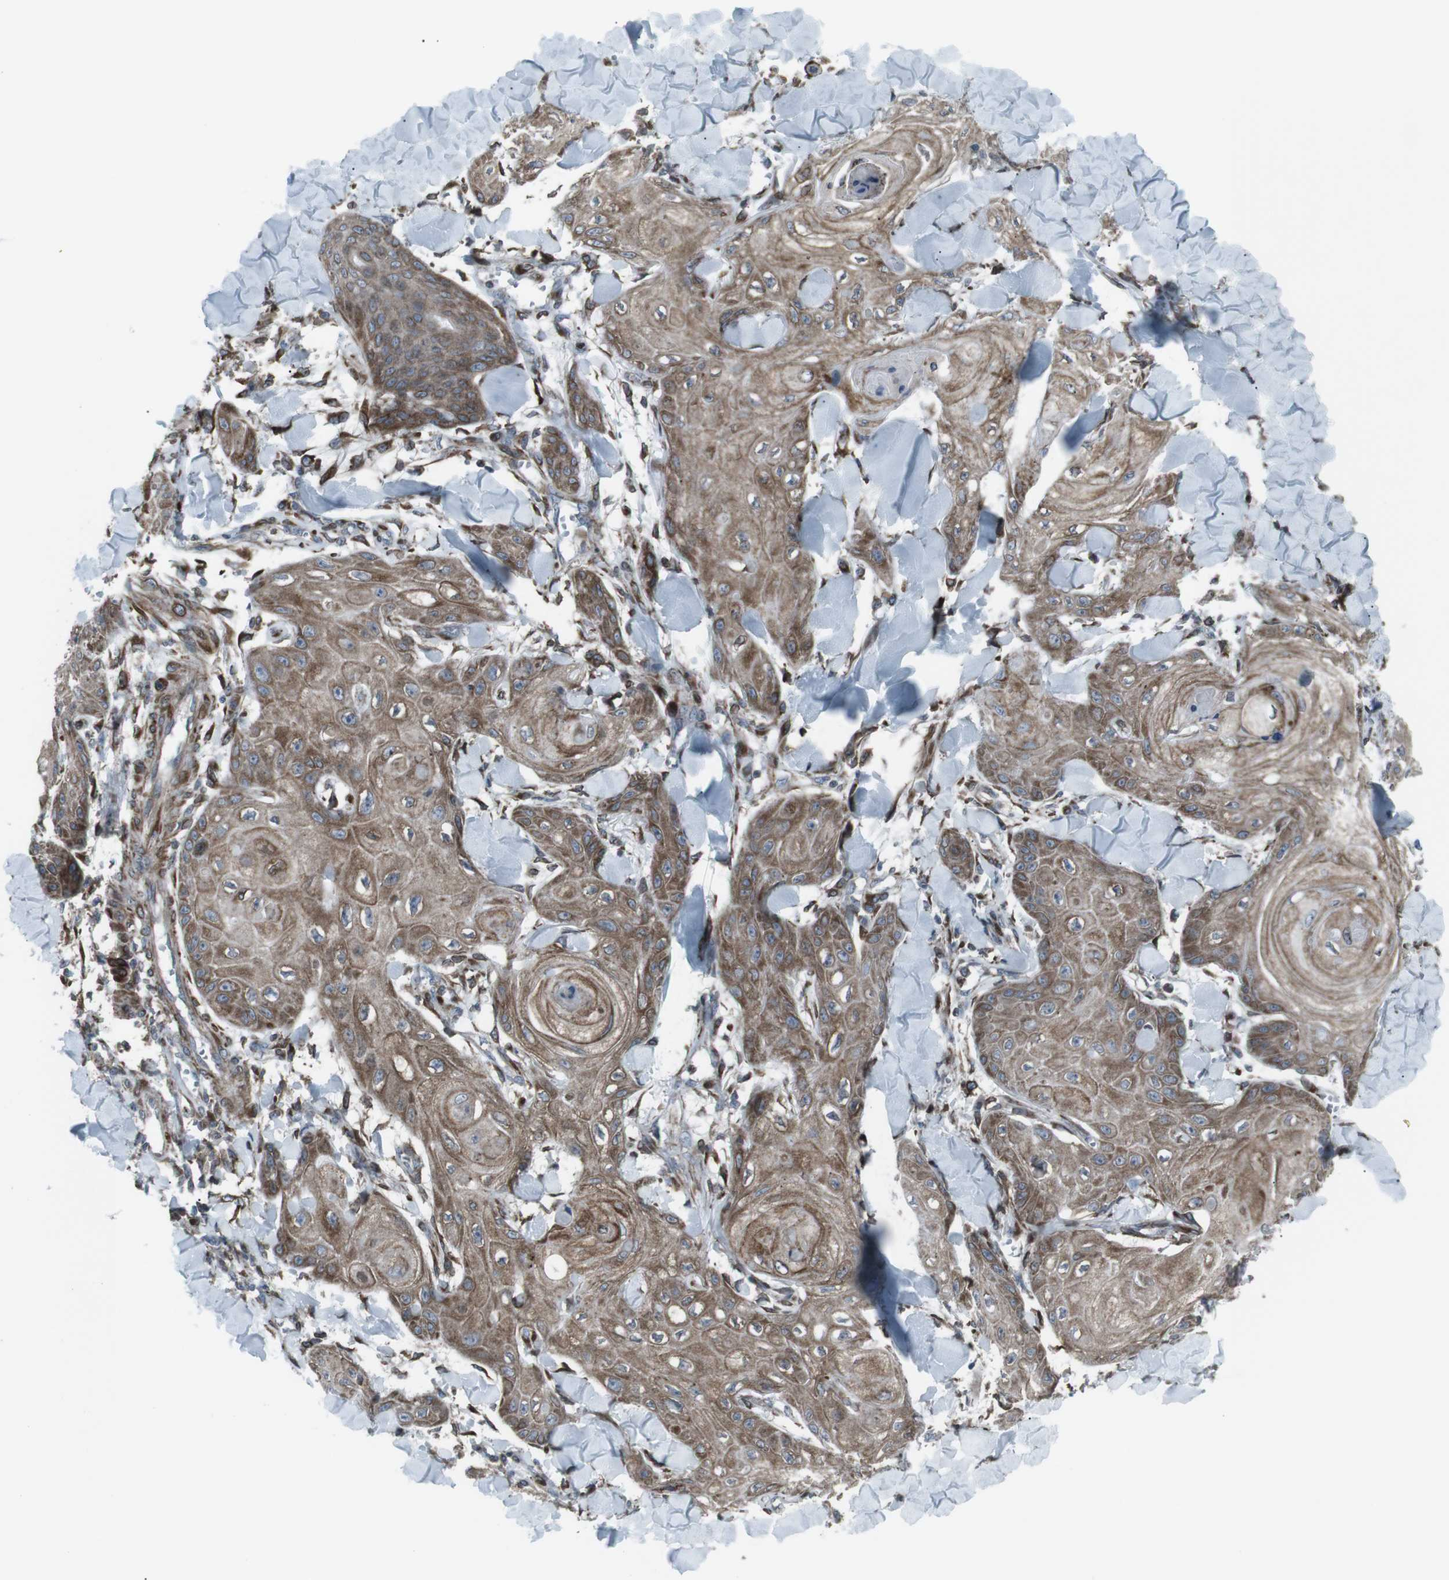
{"staining": {"intensity": "moderate", "quantity": ">75%", "location": "cytoplasmic/membranous"}, "tissue": "skin cancer", "cell_type": "Tumor cells", "image_type": "cancer", "snomed": [{"axis": "morphology", "description": "Squamous cell carcinoma, NOS"}, {"axis": "topography", "description": "Skin"}], "caption": "Human skin cancer stained for a protein (brown) demonstrates moderate cytoplasmic/membranous positive staining in approximately >75% of tumor cells.", "gene": "LNPK", "patient": {"sex": "male", "age": 74}}